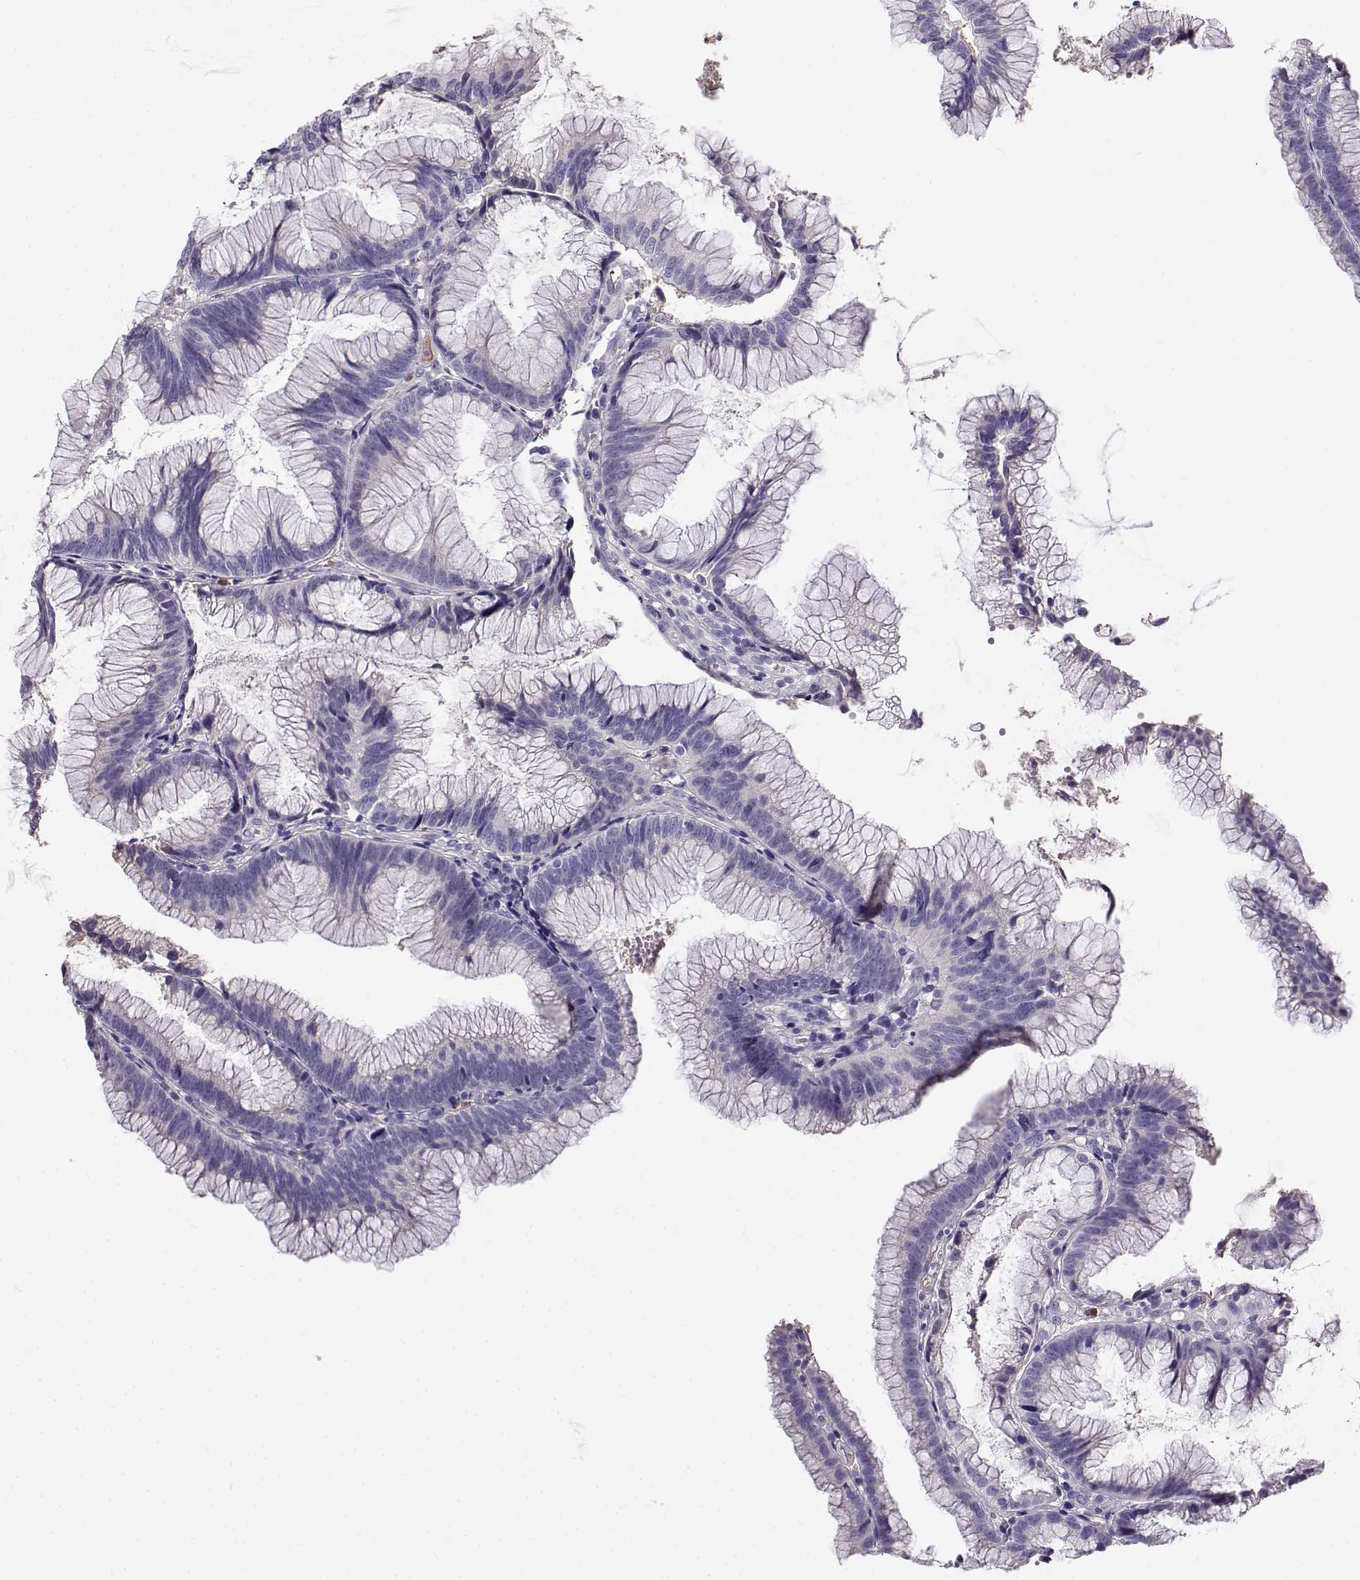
{"staining": {"intensity": "negative", "quantity": "none", "location": "none"}, "tissue": "colorectal cancer", "cell_type": "Tumor cells", "image_type": "cancer", "snomed": [{"axis": "morphology", "description": "Adenocarcinoma, NOS"}, {"axis": "topography", "description": "Colon"}], "caption": "Protein analysis of colorectal adenocarcinoma exhibits no significant staining in tumor cells.", "gene": "CDHR1", "patient": {"sex": "female", "age": 78}}